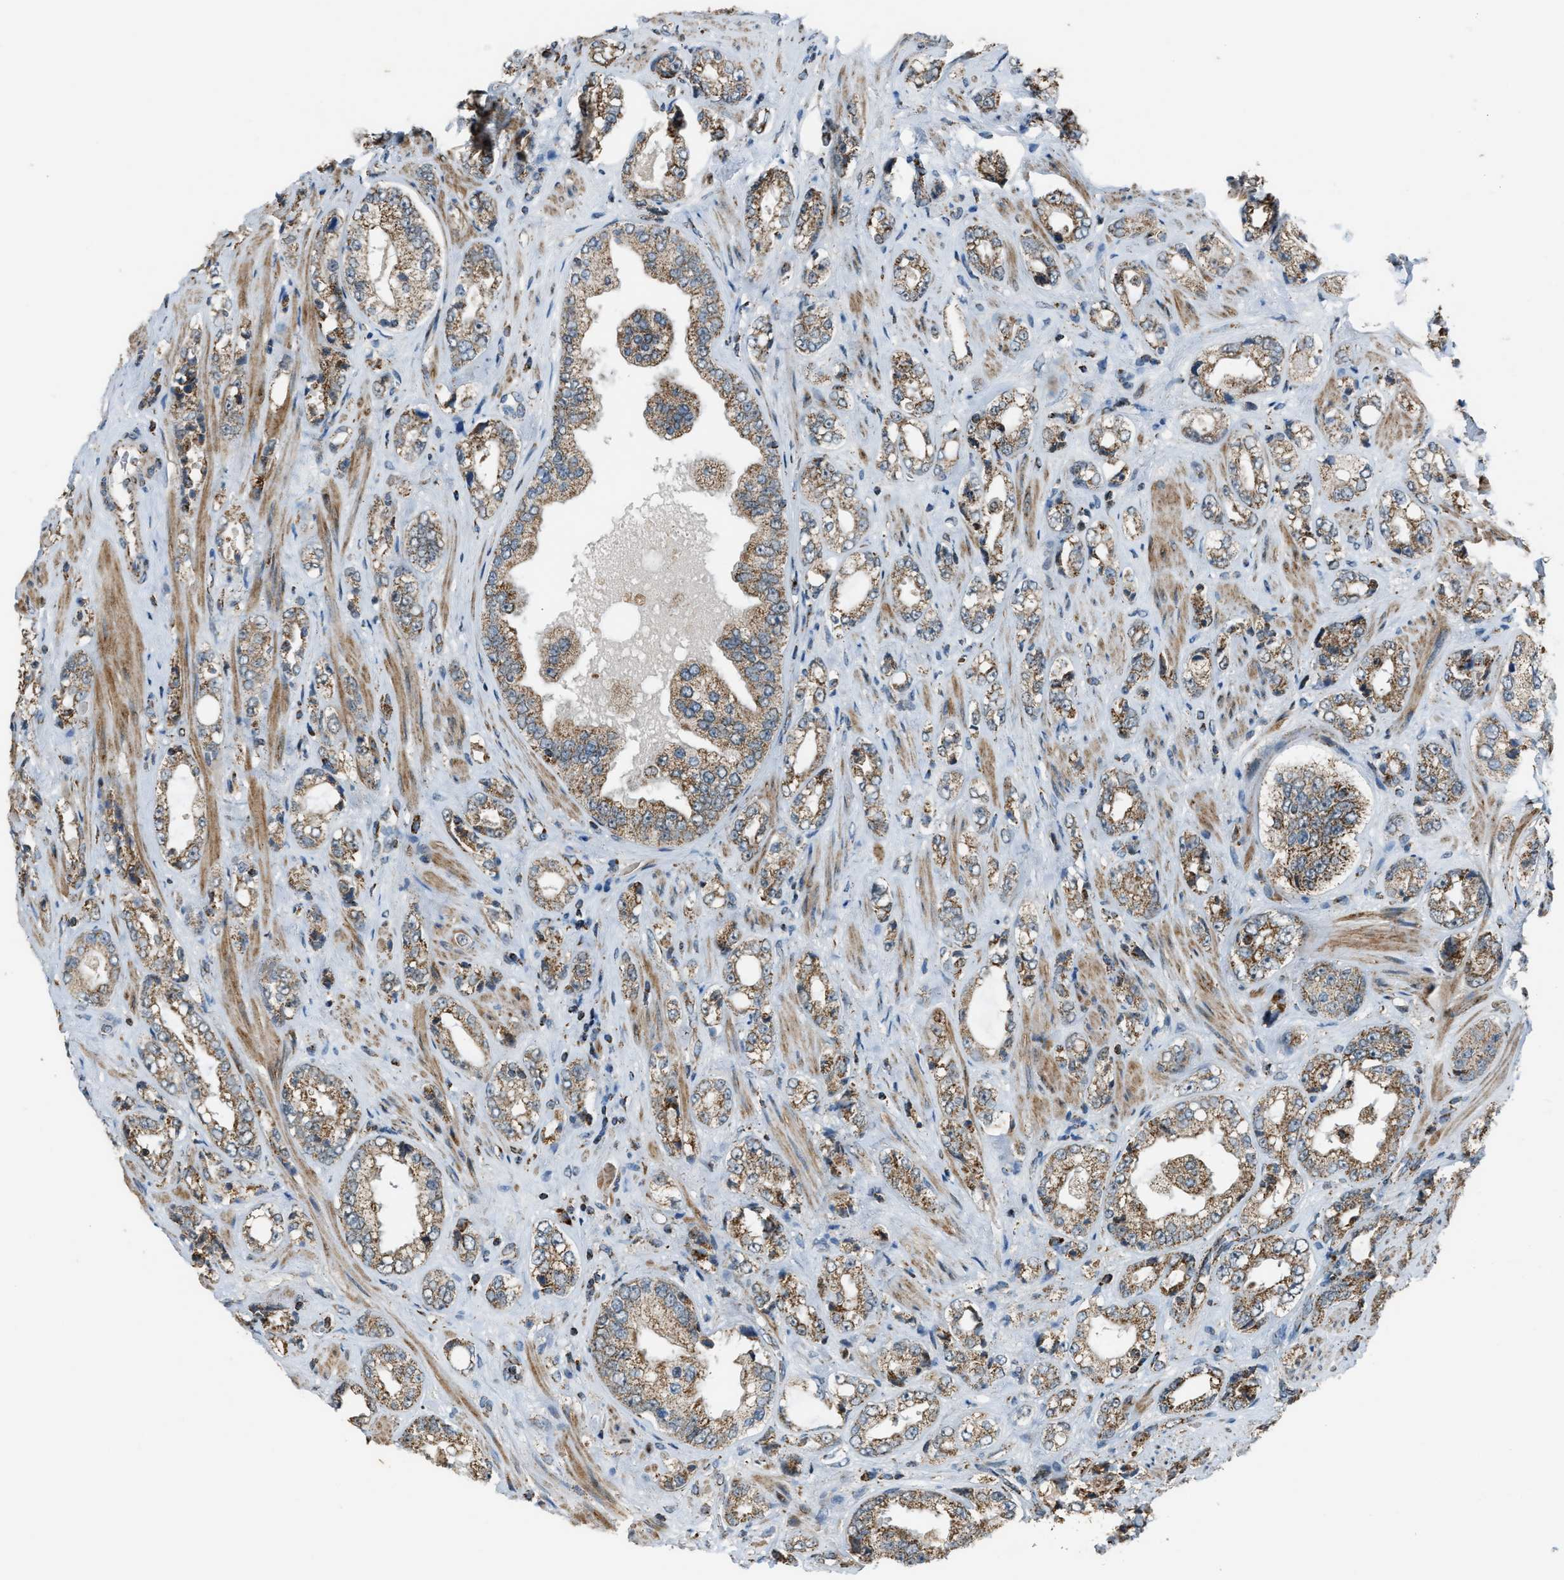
{"staining": {"intensity": "moderate", "quantity": ">75%", "location": "cytoplasmic/membranous"}, "tissue": "prostate cancer", "cell_type": "Tumor cells", "image_type": "cancer", "snomed": [{"axis": "morphology", "description": "Adenocarcinoma, High grade"}, {"axis": "topography", "description": "Prostate"}], "caption": "Protein analysis of prostate cancer tissue exhibits moderate cytoplasmic/membranous staining in about >75% of tumor cells. (Stains: DAB (3,3'-diaminobenzidine) in brown, nuclei in blue, Microscopy: brightfield microscopy at high magnification).", "gene": "CHN2", "patient": {"sex": "male", "age": 61}}